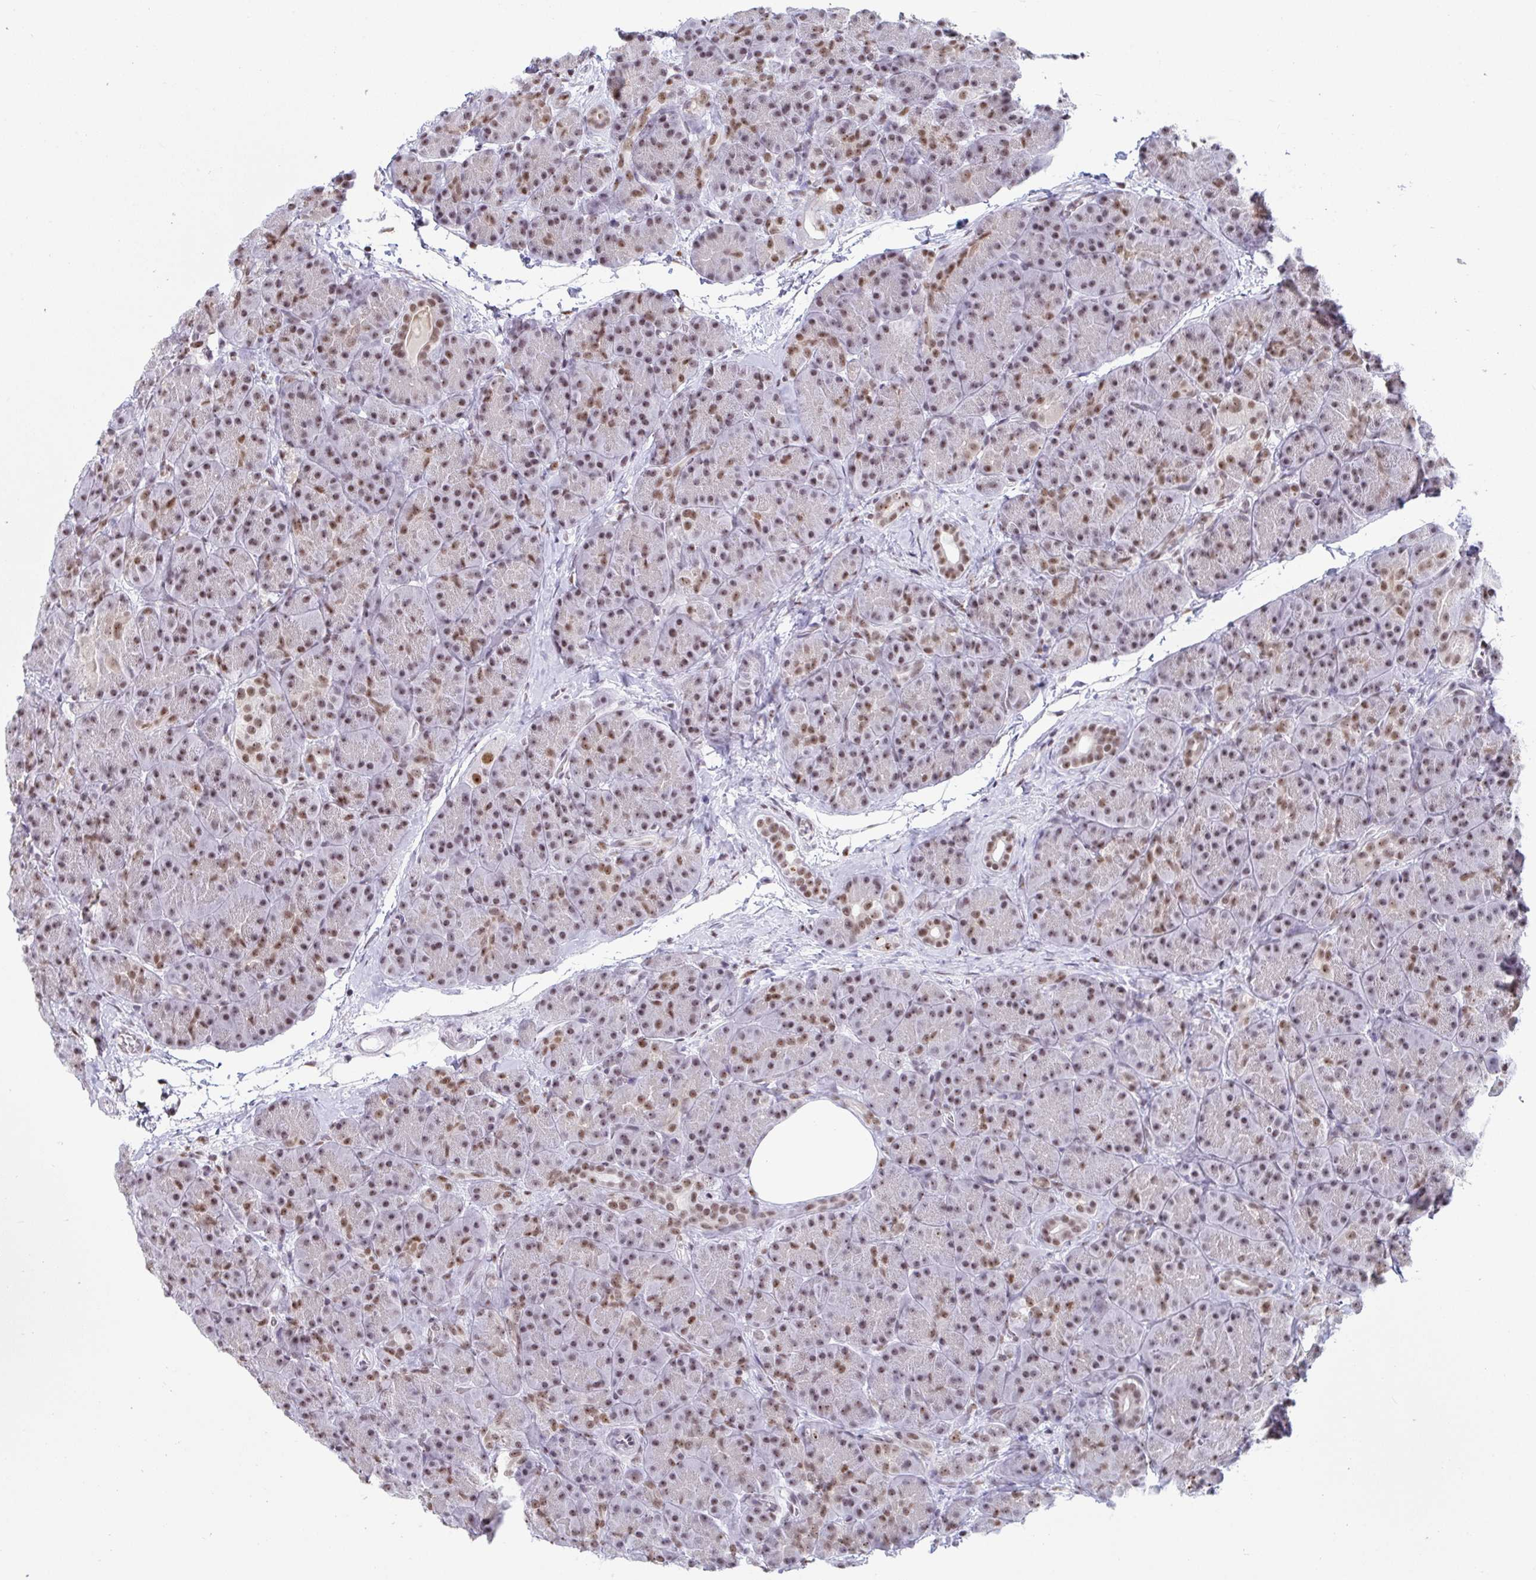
{"staining": {"intensity": "moderate", "quantity": "25%-75%", "location": "nuclear"}, "tissue": "pancreas", "cell_type": "Exocrine glandular cells", "image_type": "normal", "snomed": [{"axis": "morphology", "description": "Normal tissue, NOS"}, {"axis": "topography", "description": "Pancreas"}], "caption": "Immunohistochemistry (IHC) of unremarkable pancreas shows medium levels of moderate nuclear positivity in approximately 25%-75% of exocrine glandular cells. (Brightfield microscopy of DAB IHC at high magnification).", "gene": "SUPT16H", "patient": {"sex": "male", "age": 57}}